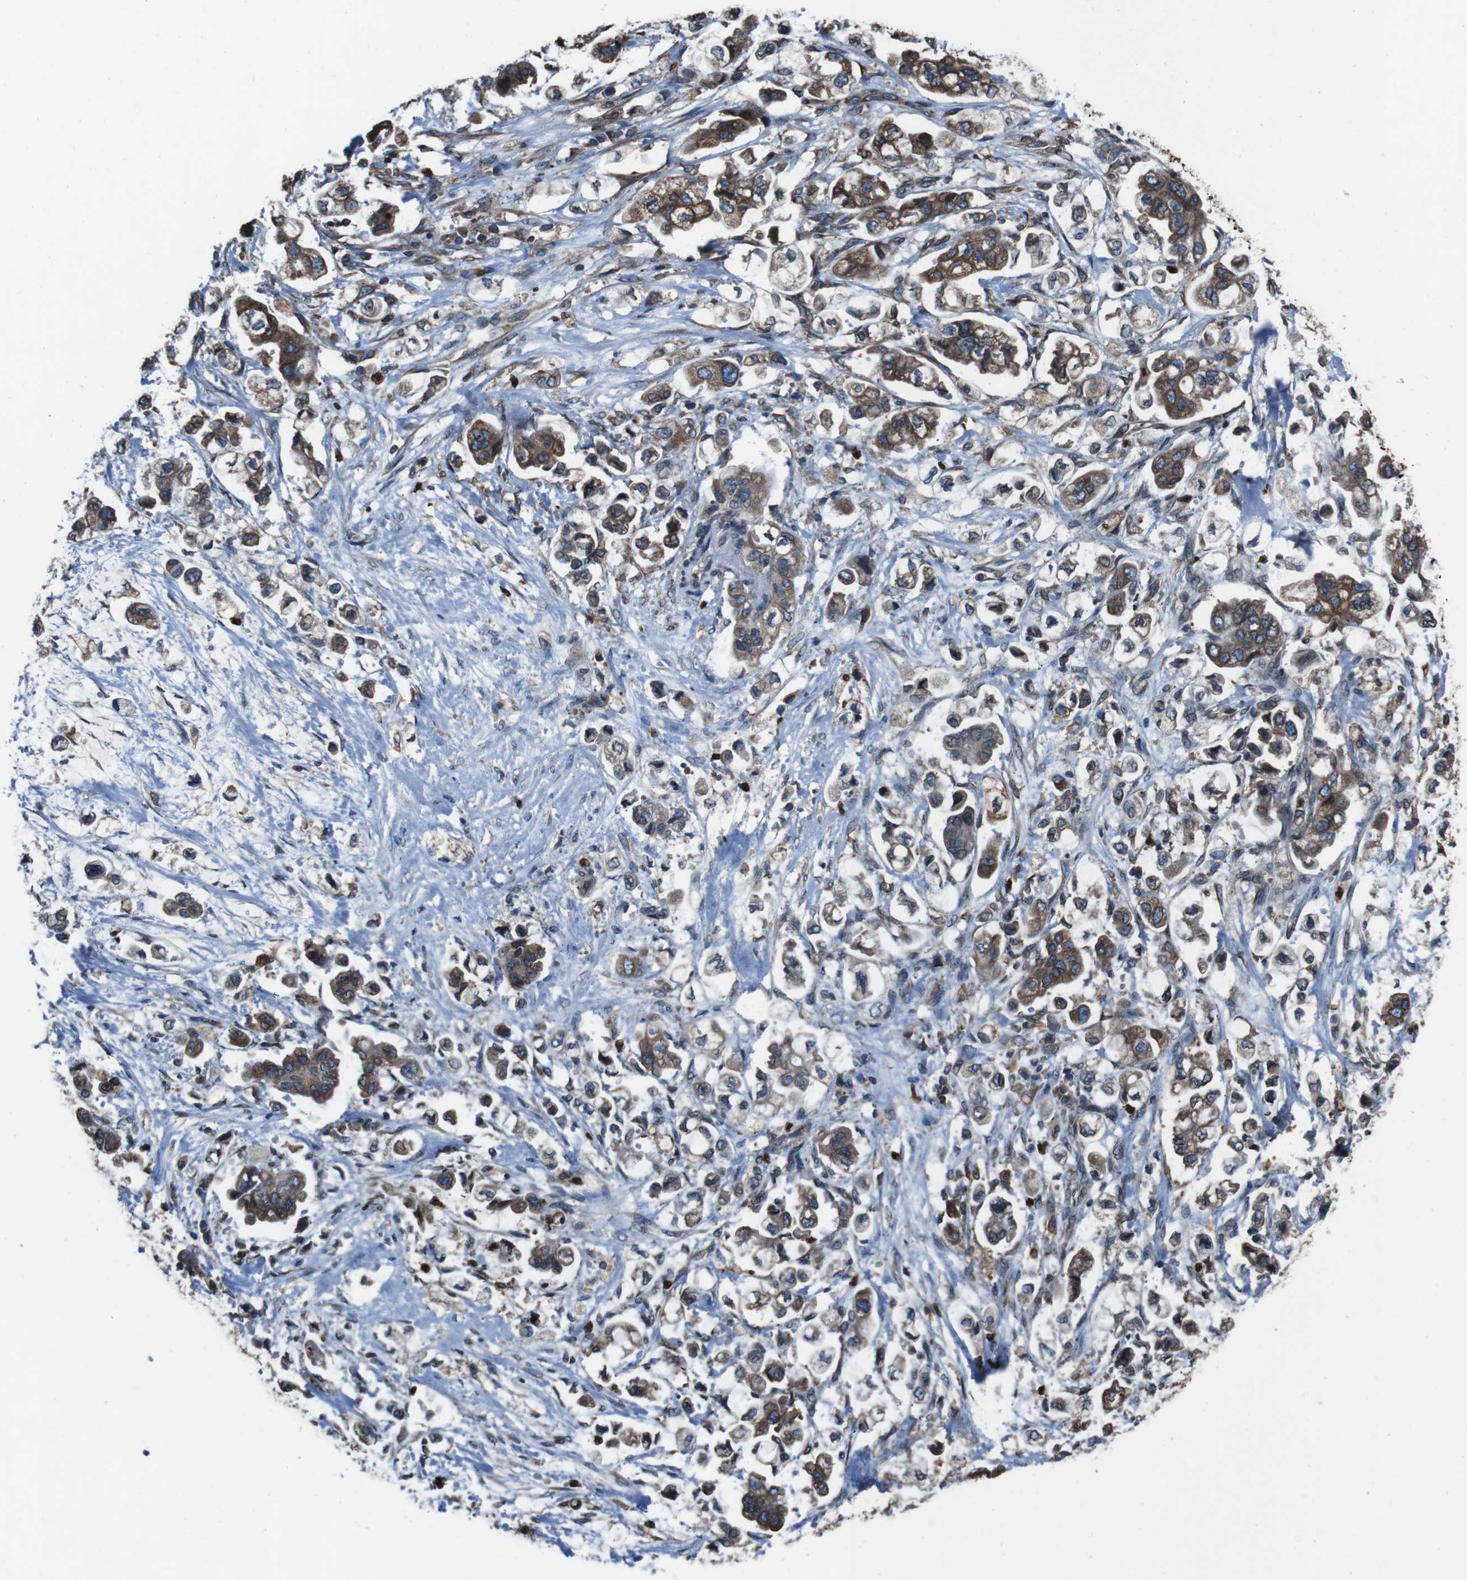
{"staining": {"intensity": "moderate", "quantity": ">75%", "location": "cytoplasmic/membranous"}, "tissue": "stomach cancer", "cell_type": "Tumor cells", "image_type": "cancer", "snomed": [{"axis": "morphology", "description": "Adenocarcinoma, NOS"}, {"axis": "topography", "description": "Stomach"}], "caption": "The micrograph displays staining of adenocarcinoma (stomach), revealing moderate cytoplasmic/membranous protein positivity (brown color) within tumor cells. The staining was performed using DAB to visualize the protein expression in brown, while the nuclei were stained in blue with hematoxylin (Magnification: 20x).", "gene": "APMAP", "patient": {"sex": "male", "age": 62}}